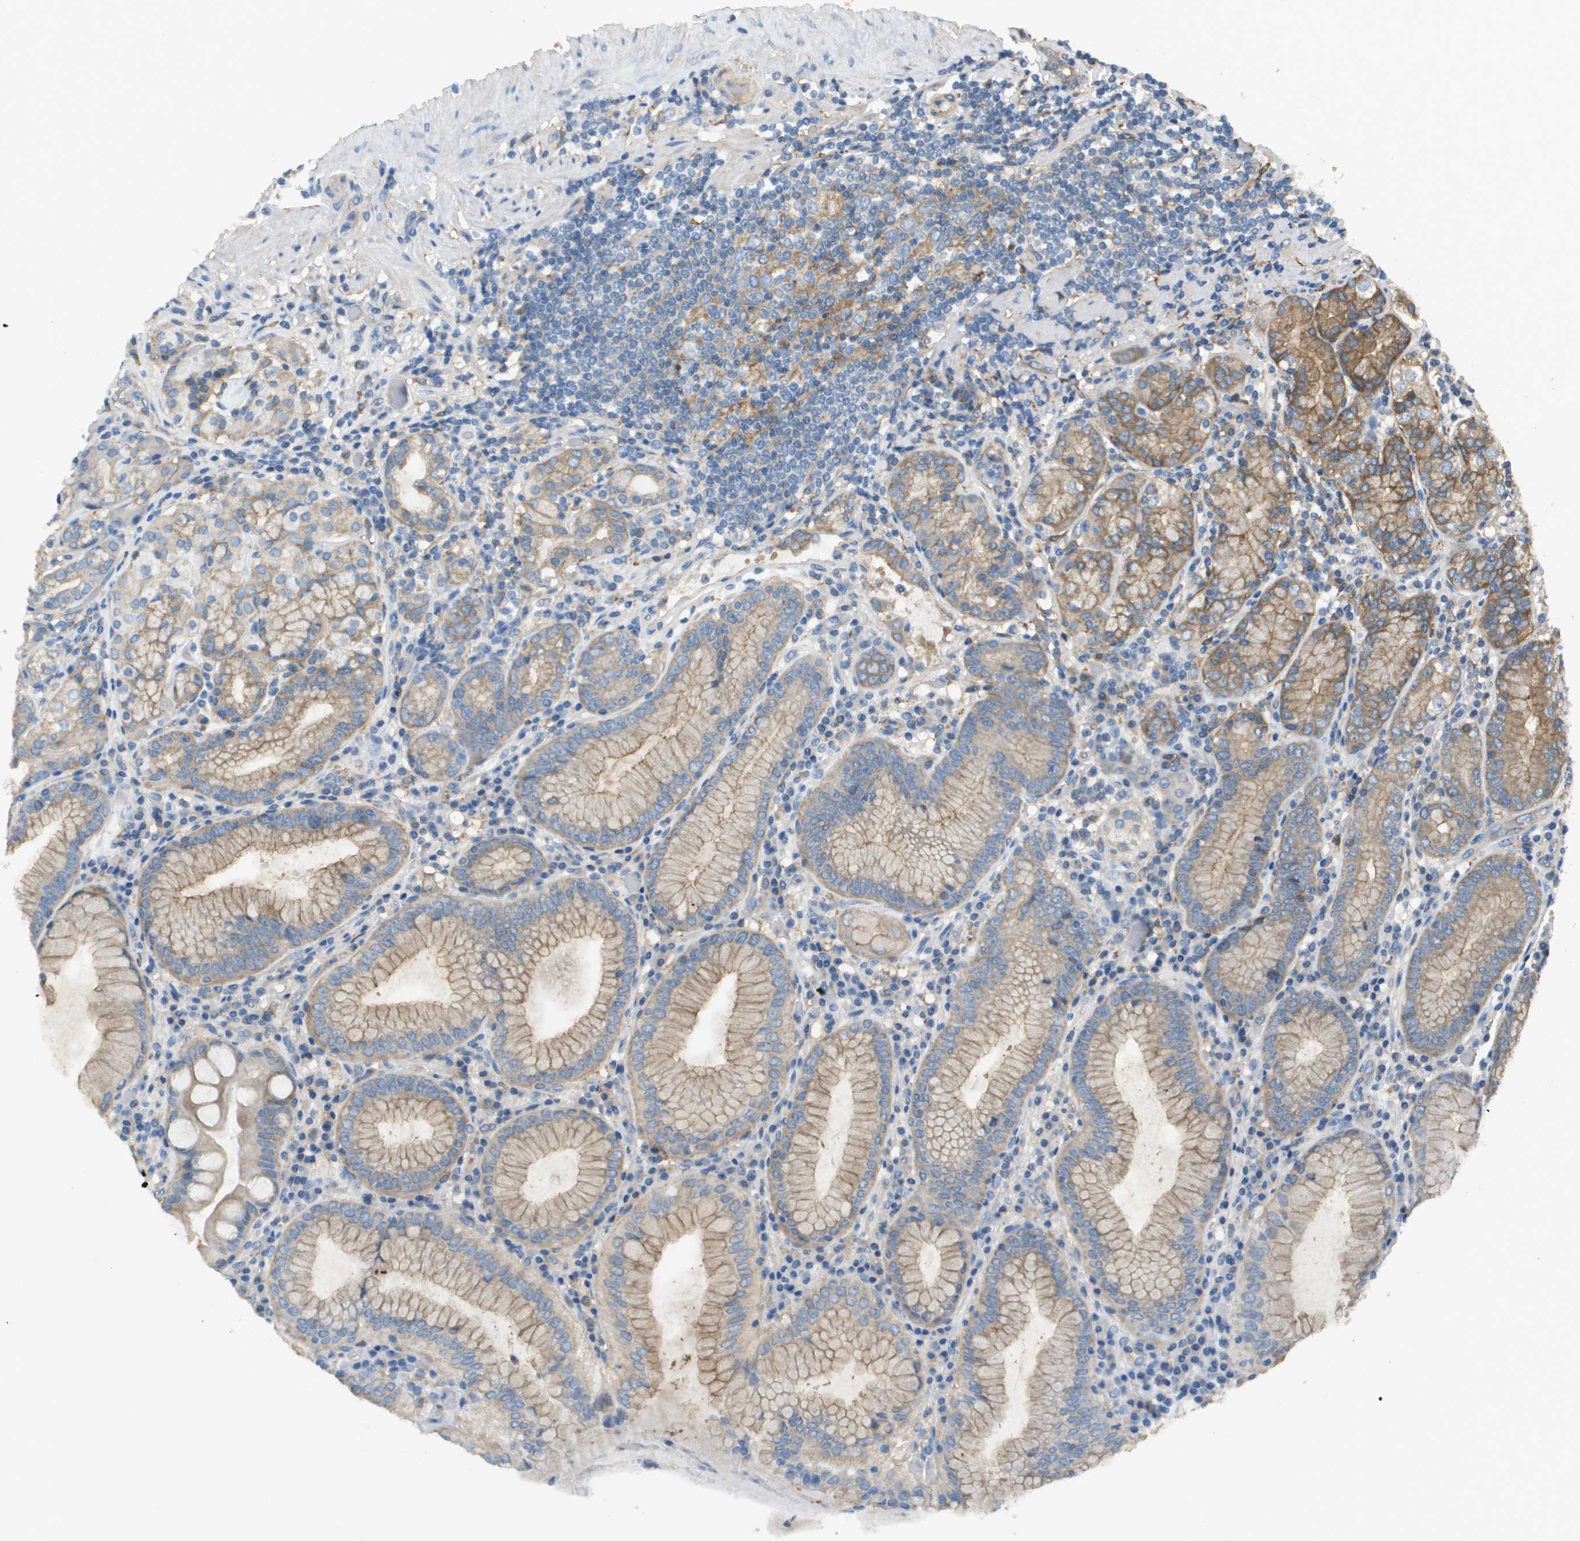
{"staining": {"intensity": "moderate", "quantity": "25%-75%", "location": "cytoplasmic/membranous"}, "tissue": "stomach", "cell_type": "Glandular cells", "image_type": "normal", "snomed": [{"axis": "morphology", "description": "Normal tissue, NOS"}, {"axis": "topography", "description": "Stomach, lower"}], "caption": "DAB immunohistochemical staining of benign human stomach displays moderate cytoplasmic/membranous protein expression in about 25%-75% of glandular cells.", "gene": "CORO1B", "patient": {"sex": "female", "age": 76}}